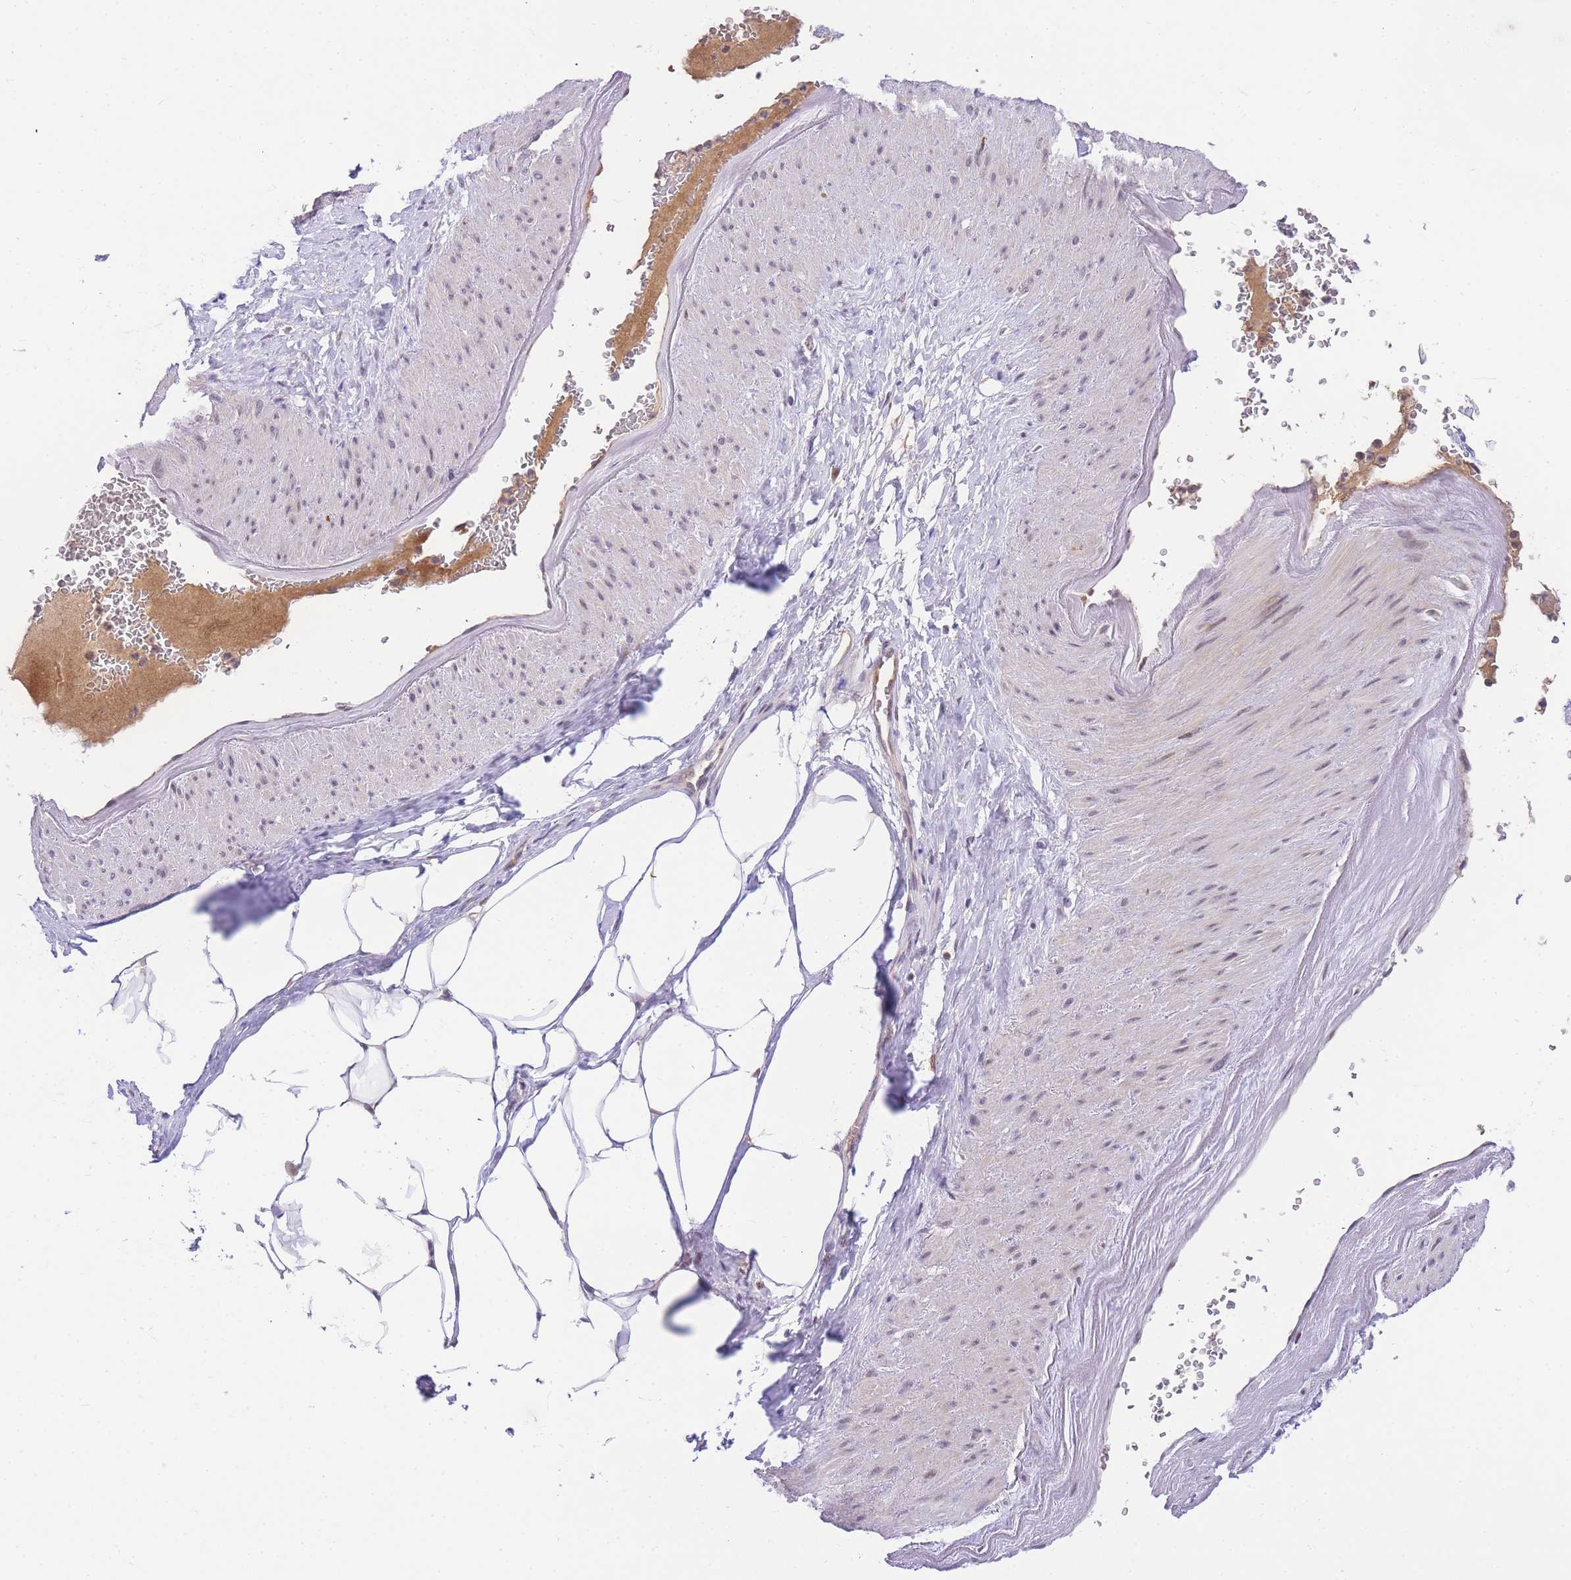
{"staining": {"intensity": "negative", "quantity": "none", "location": "none"}, "tissue": "adipose tissue", "cell_type": "Adipocytes", "image_type": "normal", "snomed": [{"axis": "morphology", "description": "Normal tissue, NOS"}, {"axis": "morphology", "description": "Adenocarcinoma, Low grade"}, {"axis": "topography", "description": "Prostate"}, {"axis": "topography", "description": "Peripheral nerve tissue"}], "caption": "Human adipose tissue stained for a protein using immunohistochemistry displays no staining in adipocytes.", "gene": "PUS10", "patient": {"sex": "male", "age": 63}}